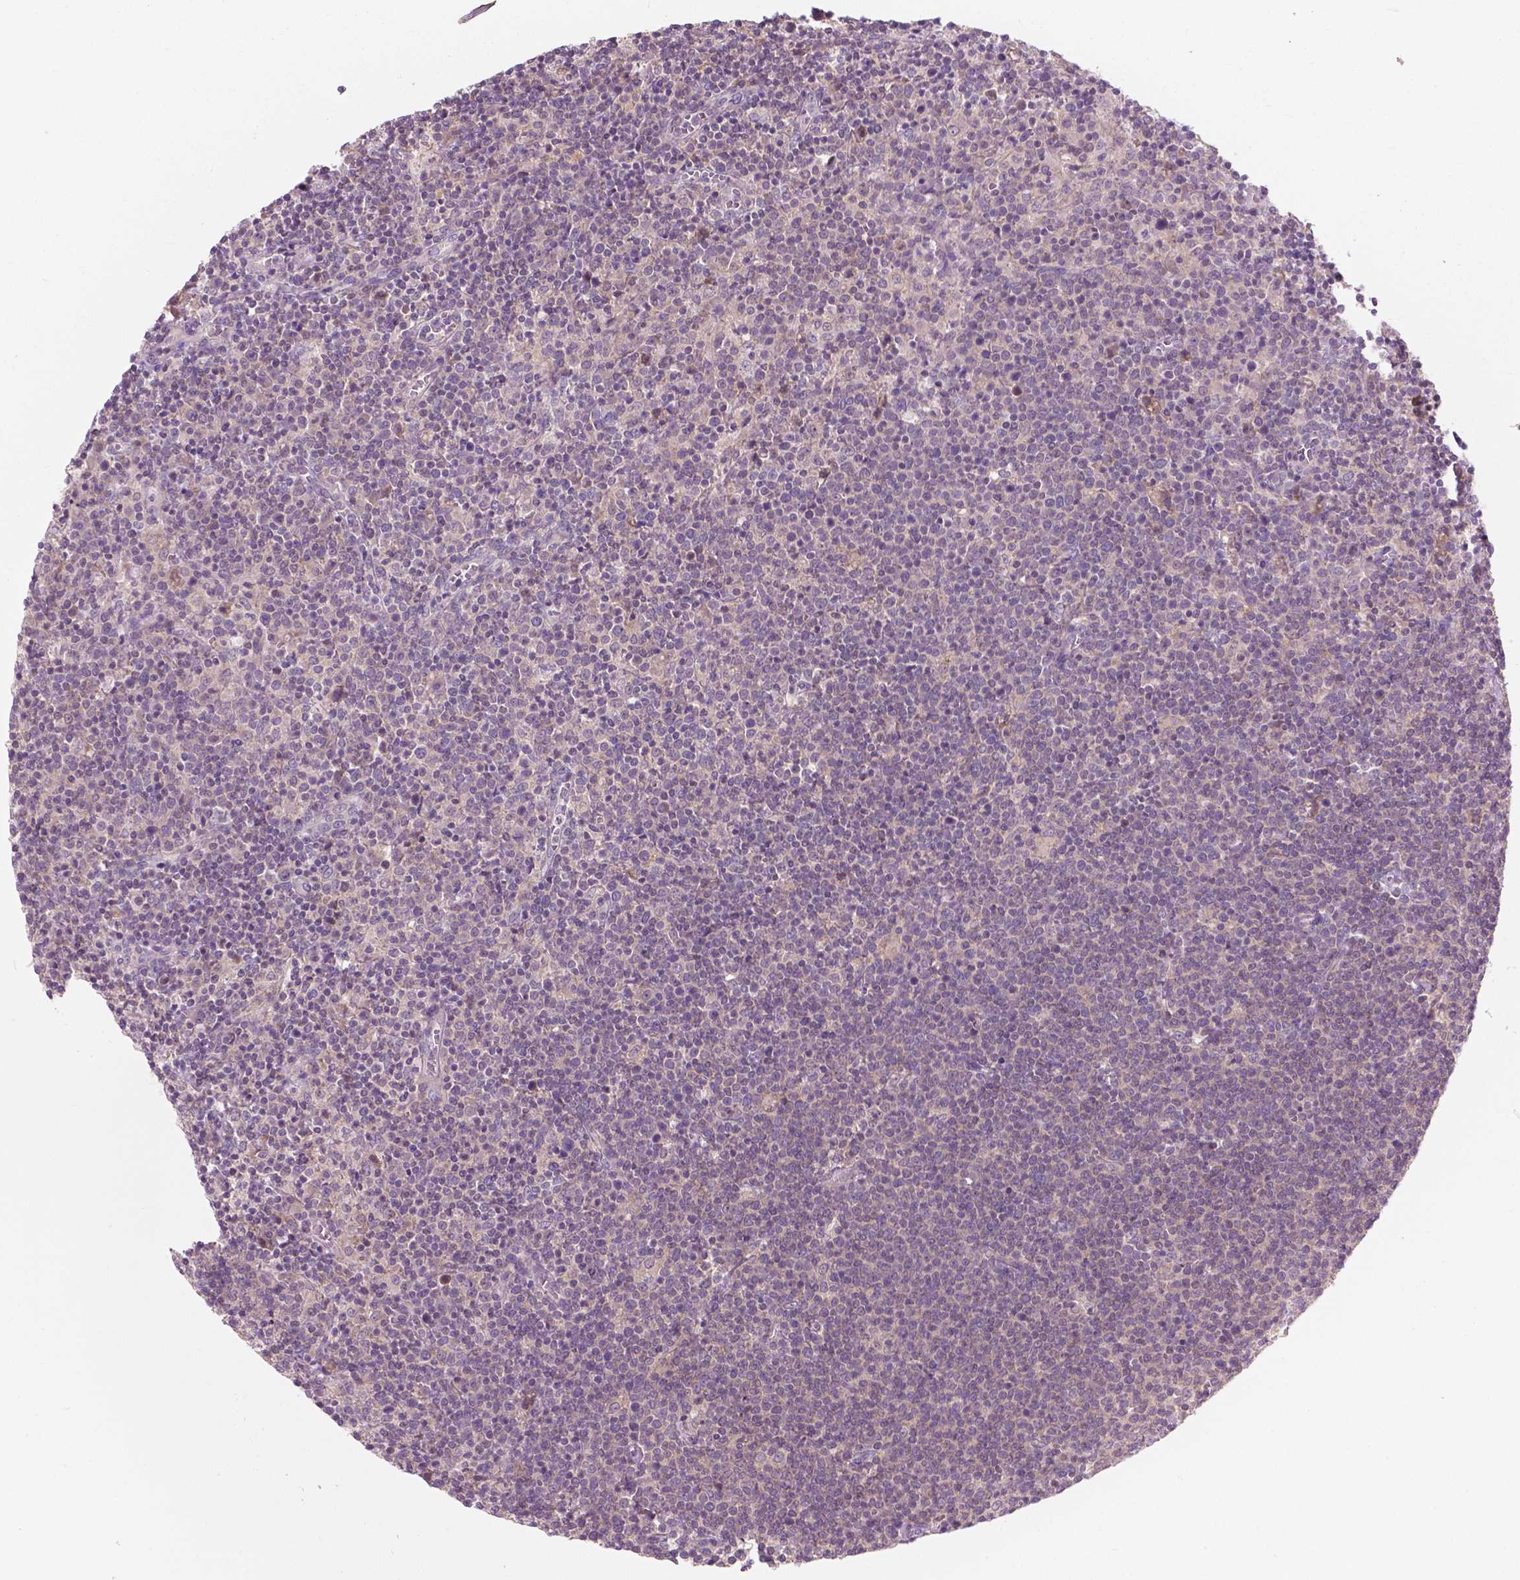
{"staining": {"intensity": "negative", "quantity": "none", "location": "none"}, "tissue": "lymphoma", "cell_type": "Tumor cells", "image_type": "cancer", "snomed": [{"axis": "morphology", "description": "Malignant lymphoma, non-Hodgkin's type, High grade"}, {"axis": "topography", "description": "Lymph node"}], "caption": "There is no significant expression in tumor cells of lymphoma.", "gene": "MZT1", "patient": {"sex": "male", "age": 61}}